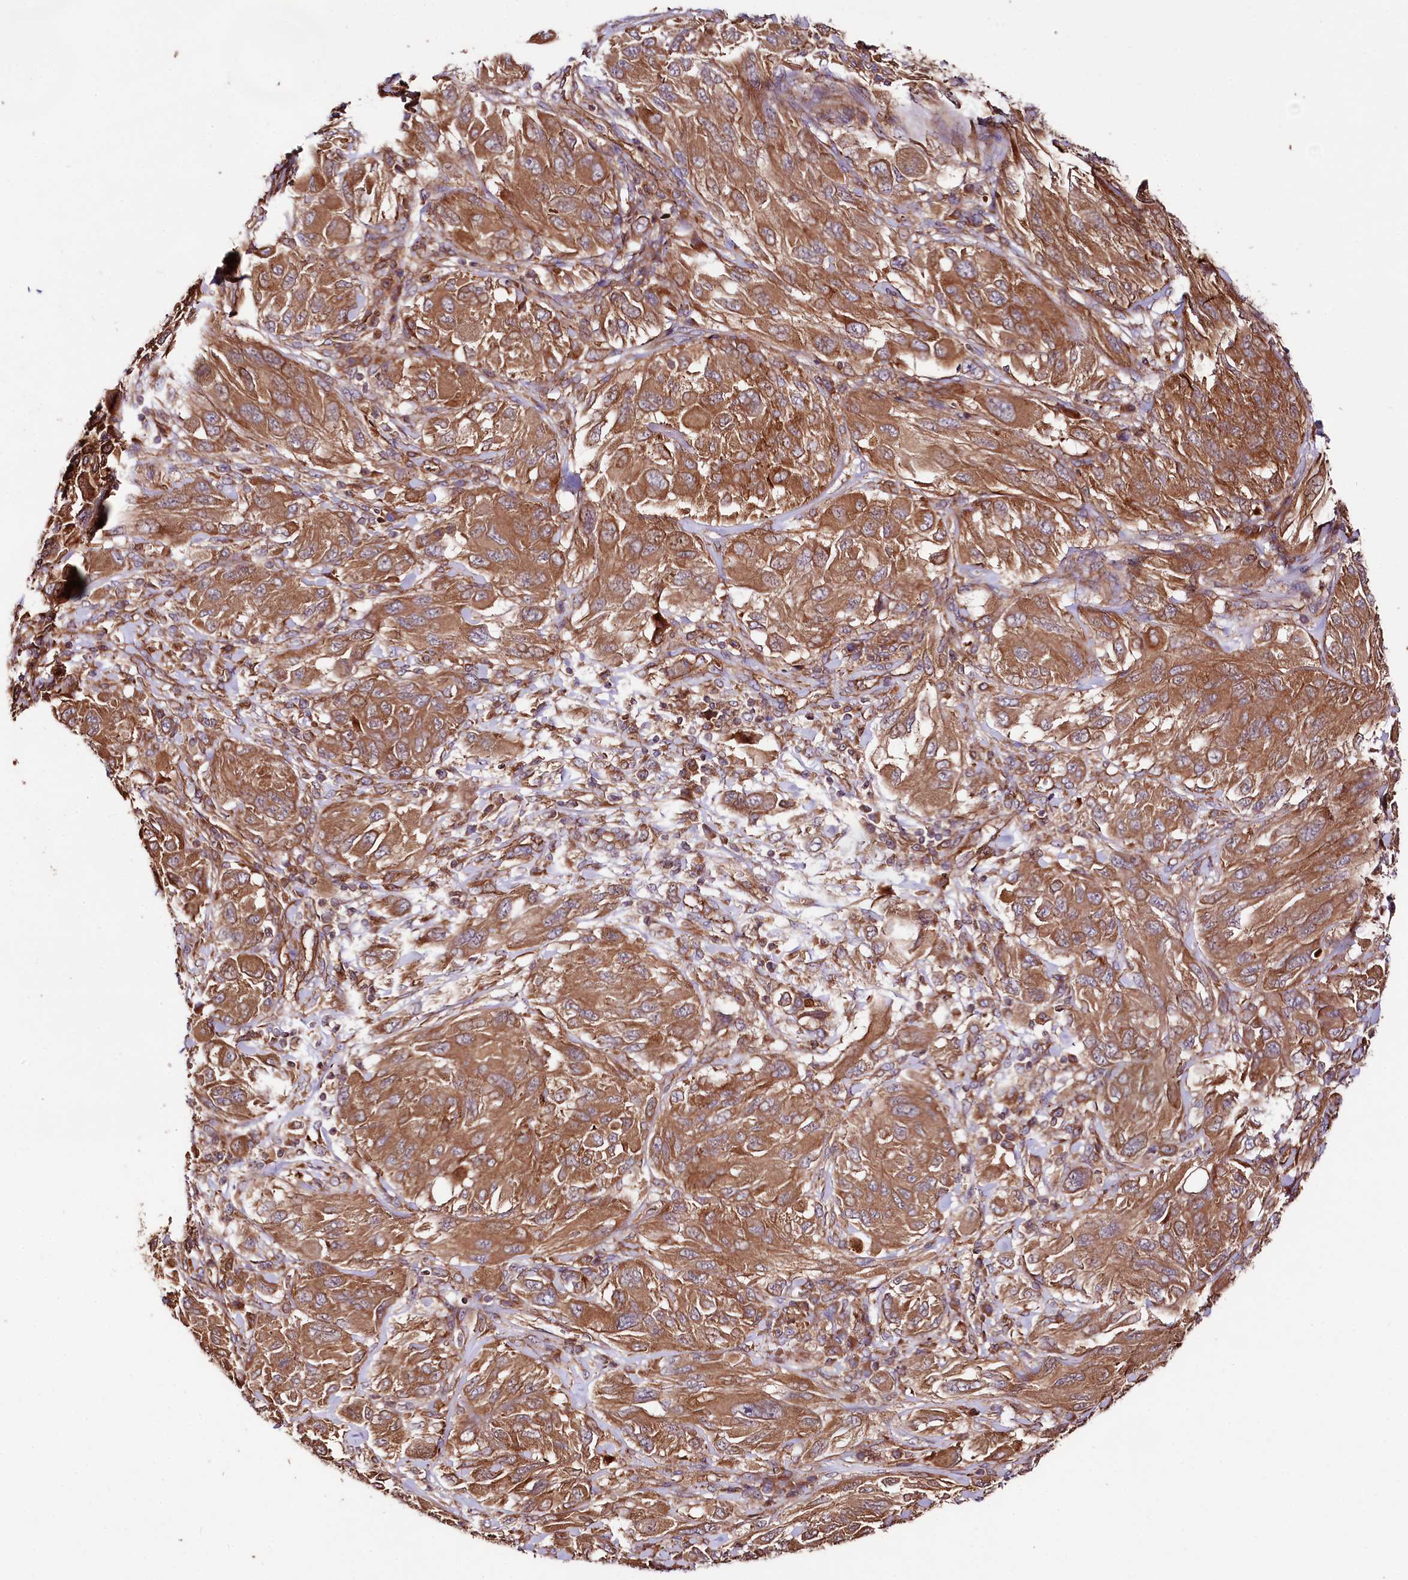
{"staining": {"intensity": "moderate", "quantity": ">75%", "location": "cytoplasmic/membranous"}, "tissue": "melanoma", "cell_type": "Tumor cells", "image_type": "cancer", "snomed": [{"axis": "morphology", "description": "Malignant melanoma, NOS"}, {"axis": "topography", "description": "Skin"}], "caption": "This micrograph displays immunohistochemistry (IHC) staining of human melanoma, with medium moderate cytoplasmic/membranous positivity in about >75% of tumor cells.", "gene": "CEP295", "patient": {"sex": "female", "age": 91}}